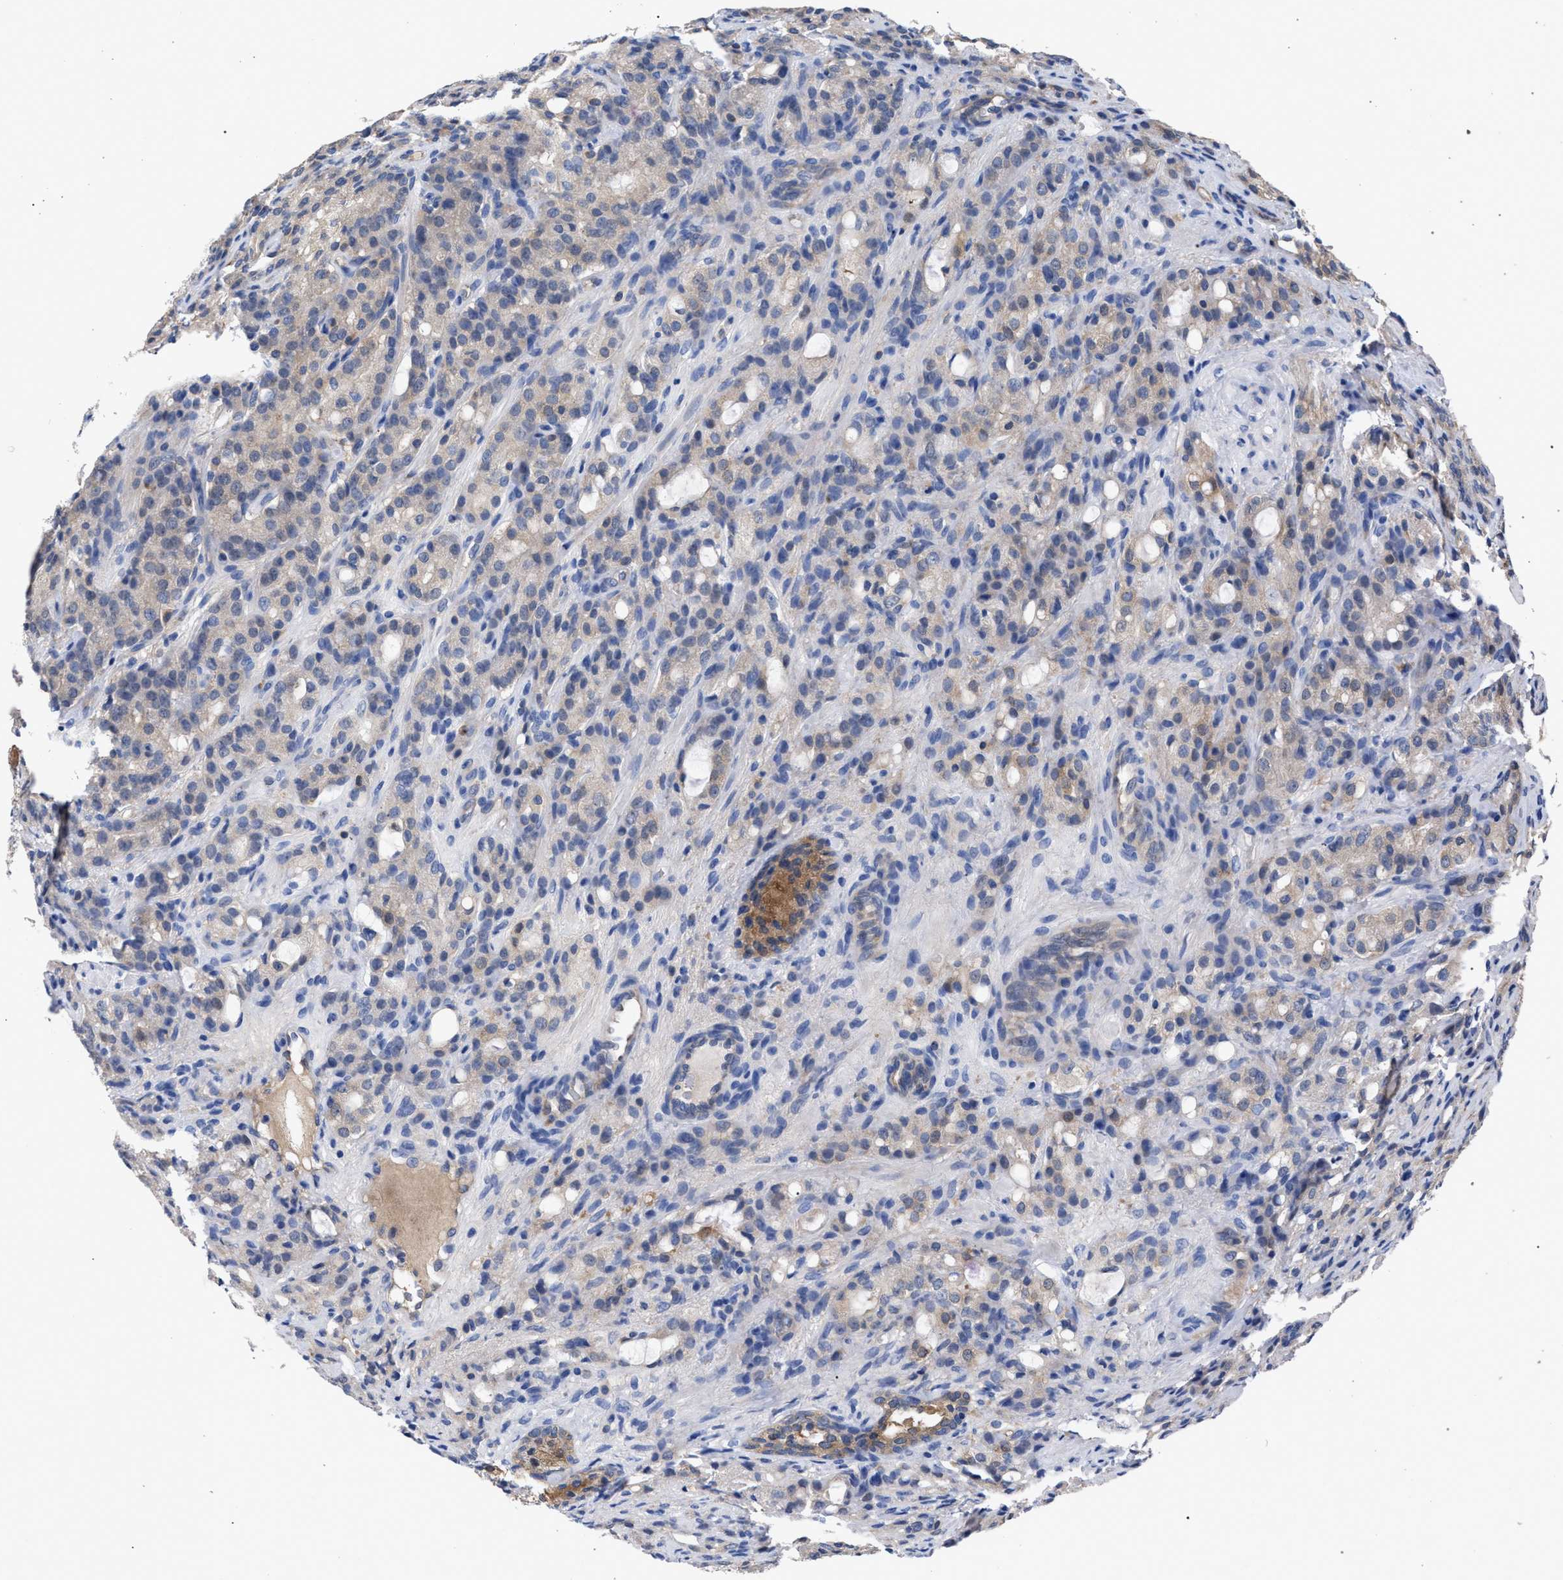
{"staining": {"intensity": "weak", "quantity": "25%-75%", "location": "cytoplasmic/membranous"}, "tissue": "prostate cancer", "cell_type": "Tumor cells", "image_type": "cancer", "snomed": [{"axis": "morphology", "description": "Adenocarcinoma, High grade"}, {"axis": "topography", "description": "Prostate"}], "caption": "An immunohistochemistry histopathology image of neoplastic tissue is shown. Protein staining in brown shows weak cytoplasmic/membranous positivity in prostate adenocarcinoma (high-grade) within tumor cells.", "gene": "GMPR", "patient": {"sex": "male", "age": 72}}